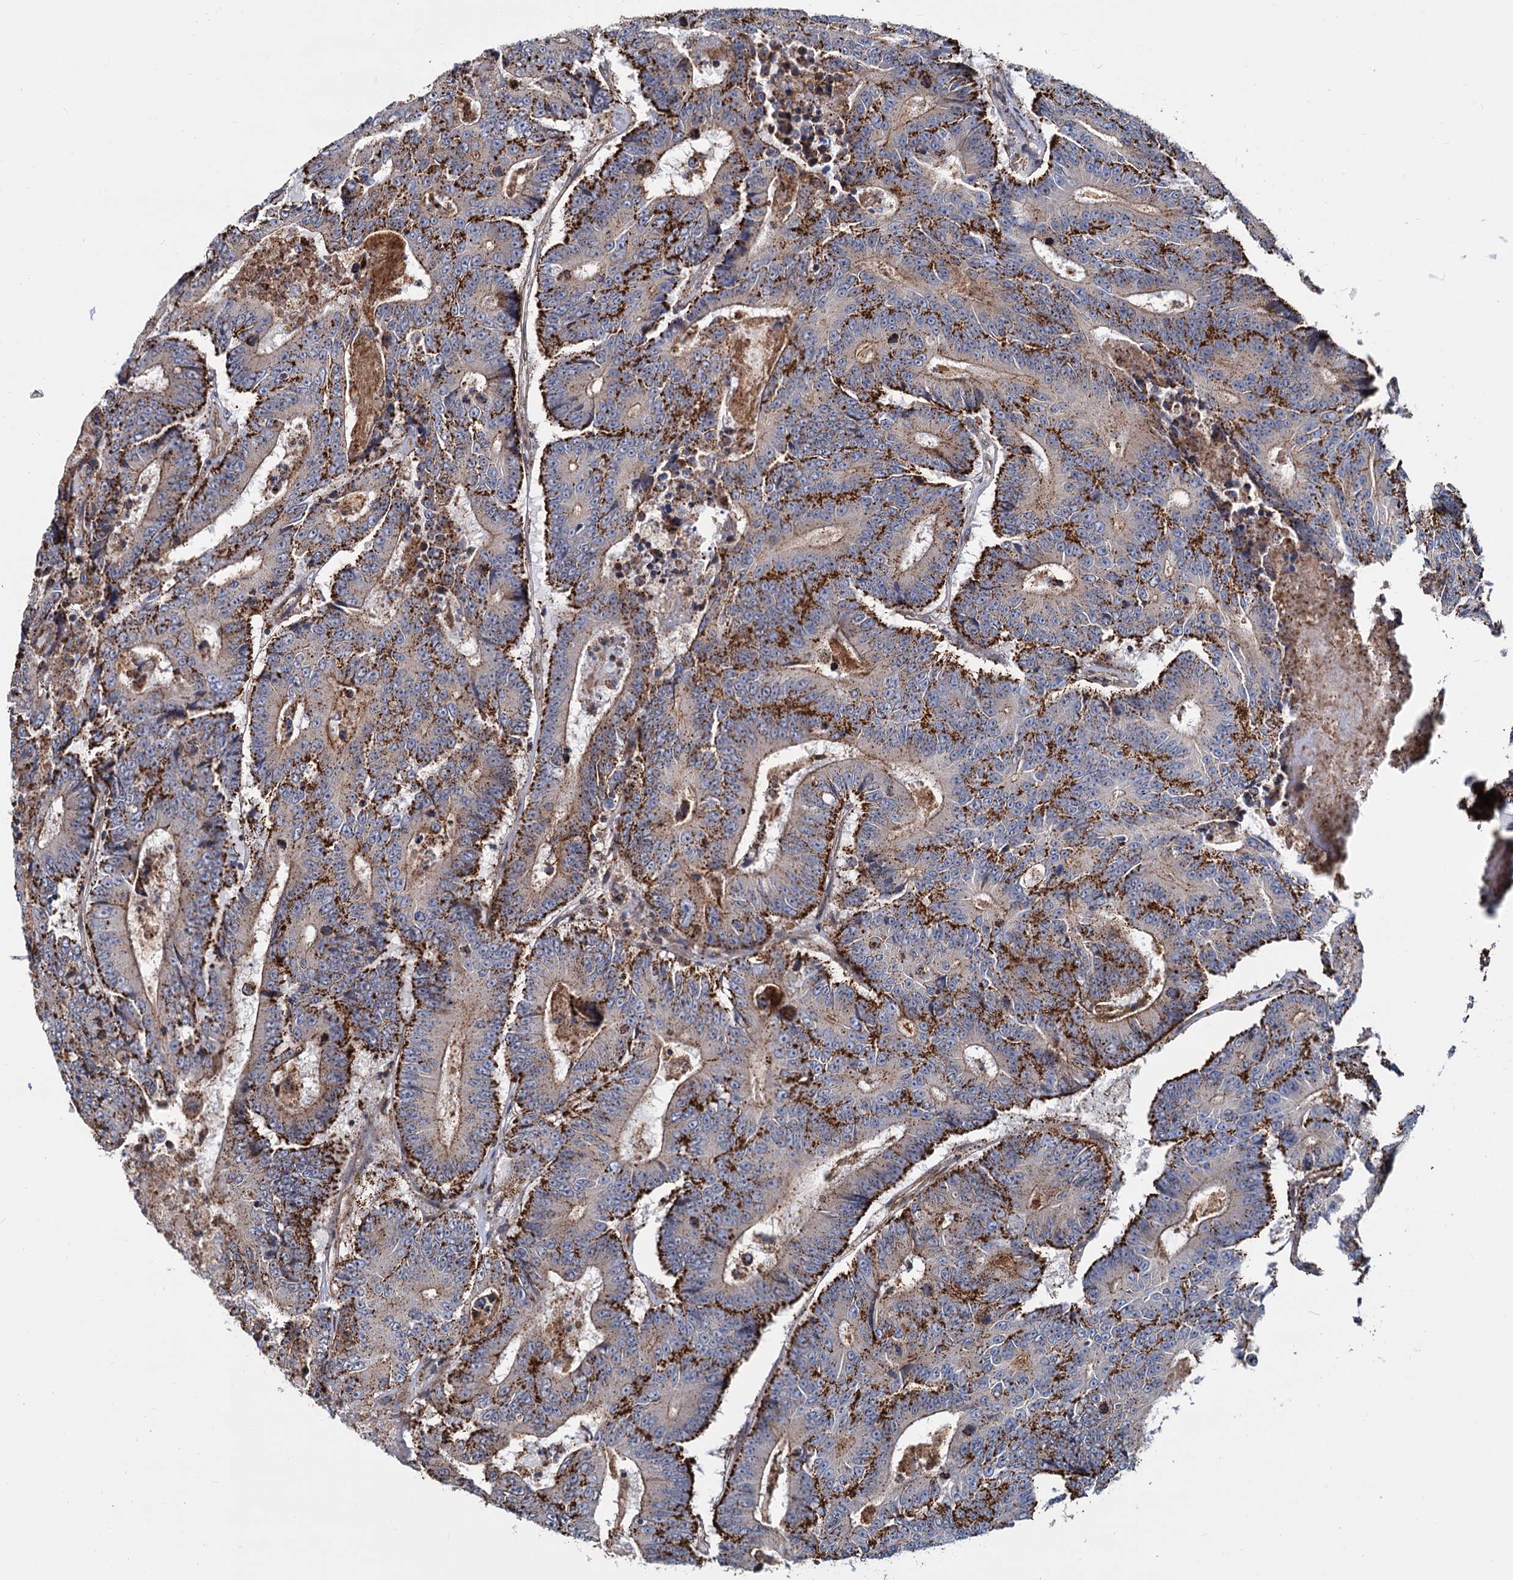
{"staining": {"intensity": "strong", "quantity": "25%-75%", "location": "cytoplasmic/membranous"}, "tissue": "colorectal cancer", "cell_type": "Tumor cells", "image_type": "cancer", "snomed": [{"axis": "morphology", "description": "Adenocarcinoma, NOS"}, {"axis": "topography", "description": "Colon"}], "caption": "Colorectal cancer (adenocarcinoma) stained with a protein marker exhibits strong staining in tumor cells.", "gene": "PSEN1", "patient": {"sex": "male", "age": 83}}